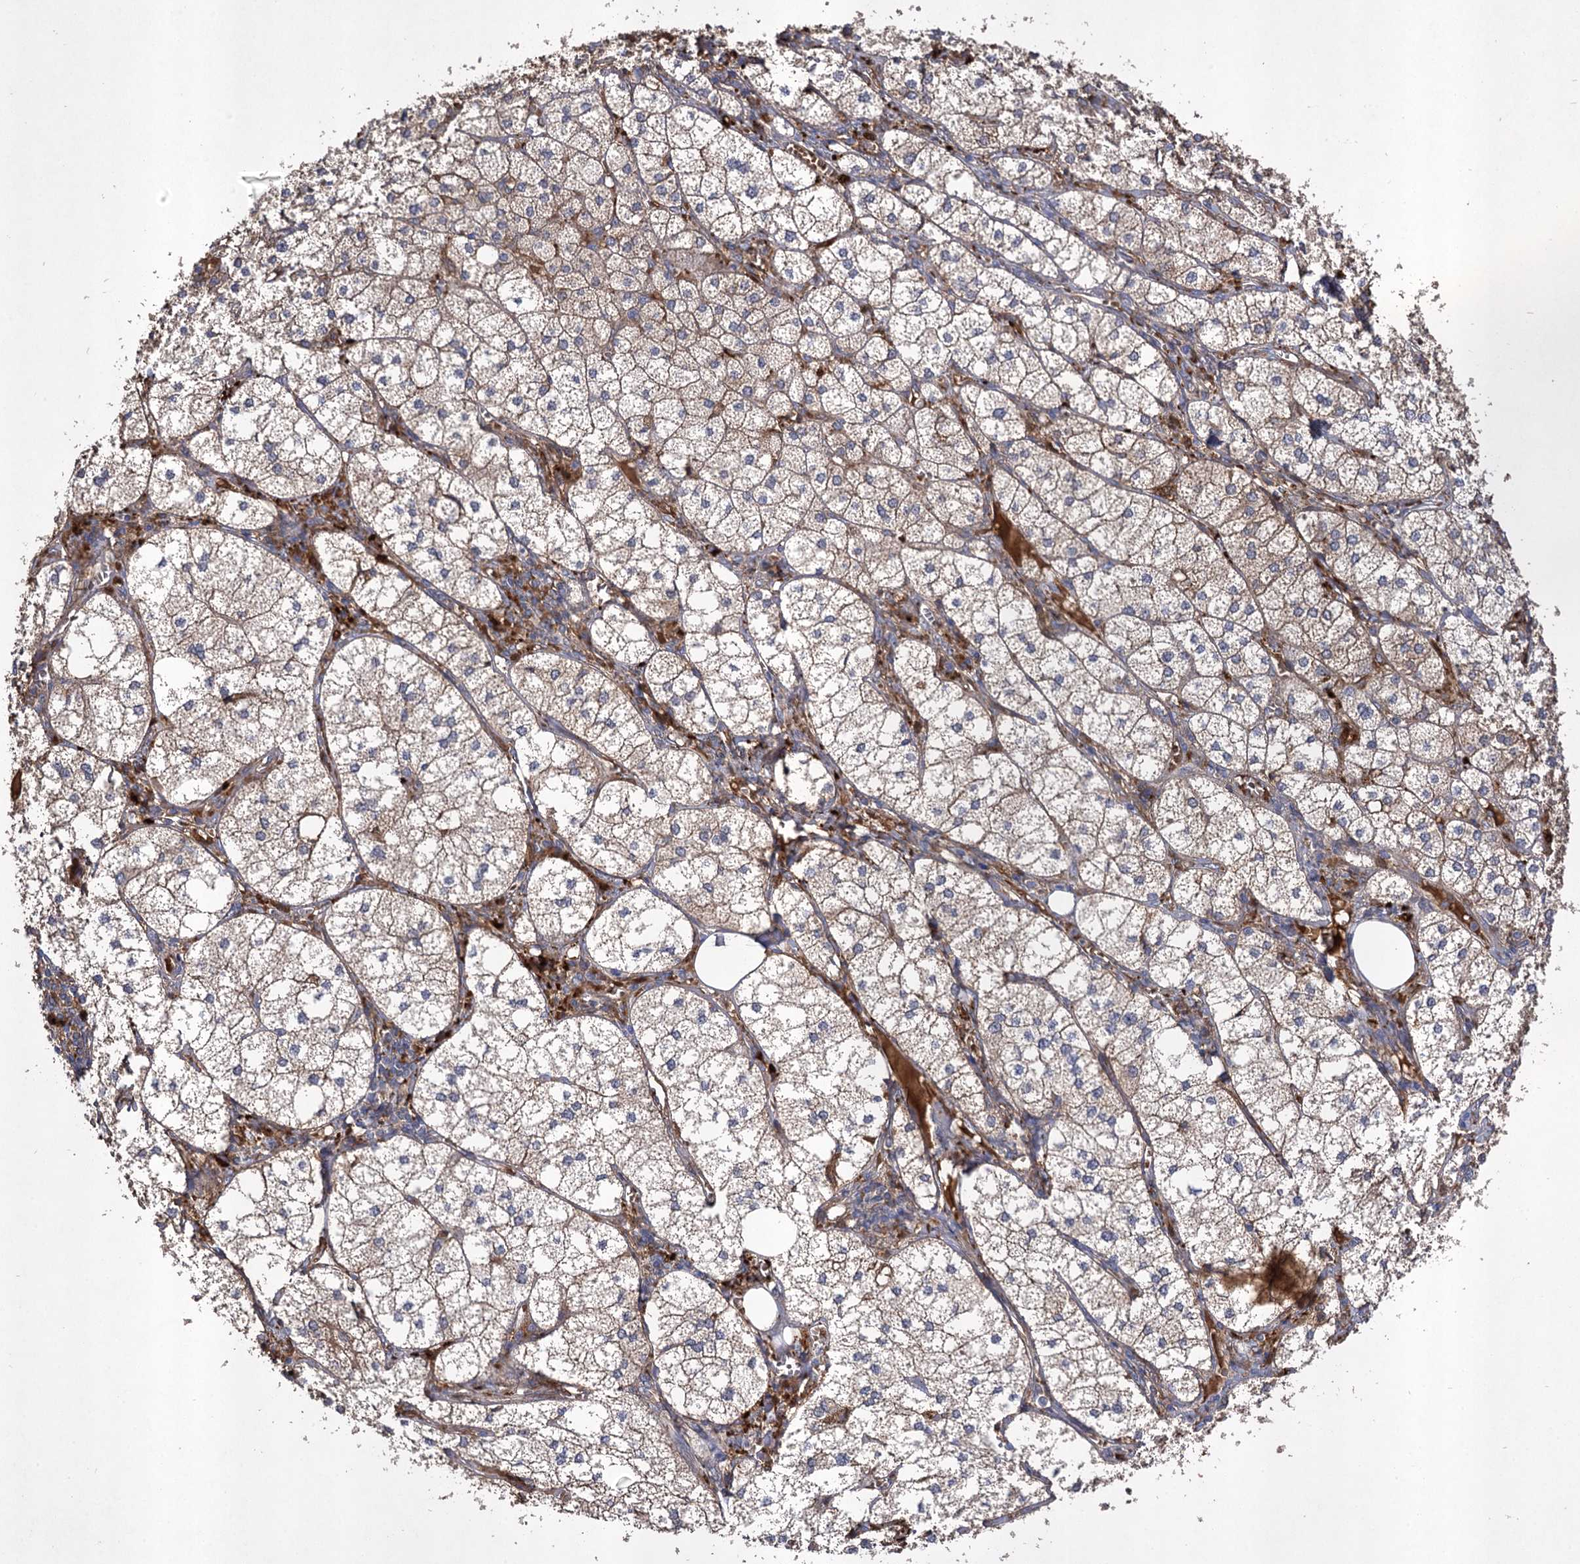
{"staining": {"intensity": "moderate", "quantity": ">75%", "location": "cytoplasmic/membranous"}, "tissue": "adrenal gland", "cell_type": "Glandular cells", "image_type": "normal", "snomed": [{"axis": "morphology", "description": "Normal tissue, NOS"}, {"axis": "topography", "description": "Adrenal gland"}], "caption": "The micrograph exhibits immunohistochemical staining of benign adrenal gland. There is moderate cytoplasmic/membranous staining is present in about >75% of glandular cells. Immunohistochemistry (ihc) stains the protein of interest in brown and the nuclei are stained blue.", "gene": "USP50", "patient": {"sex": "female", "age": 61}}